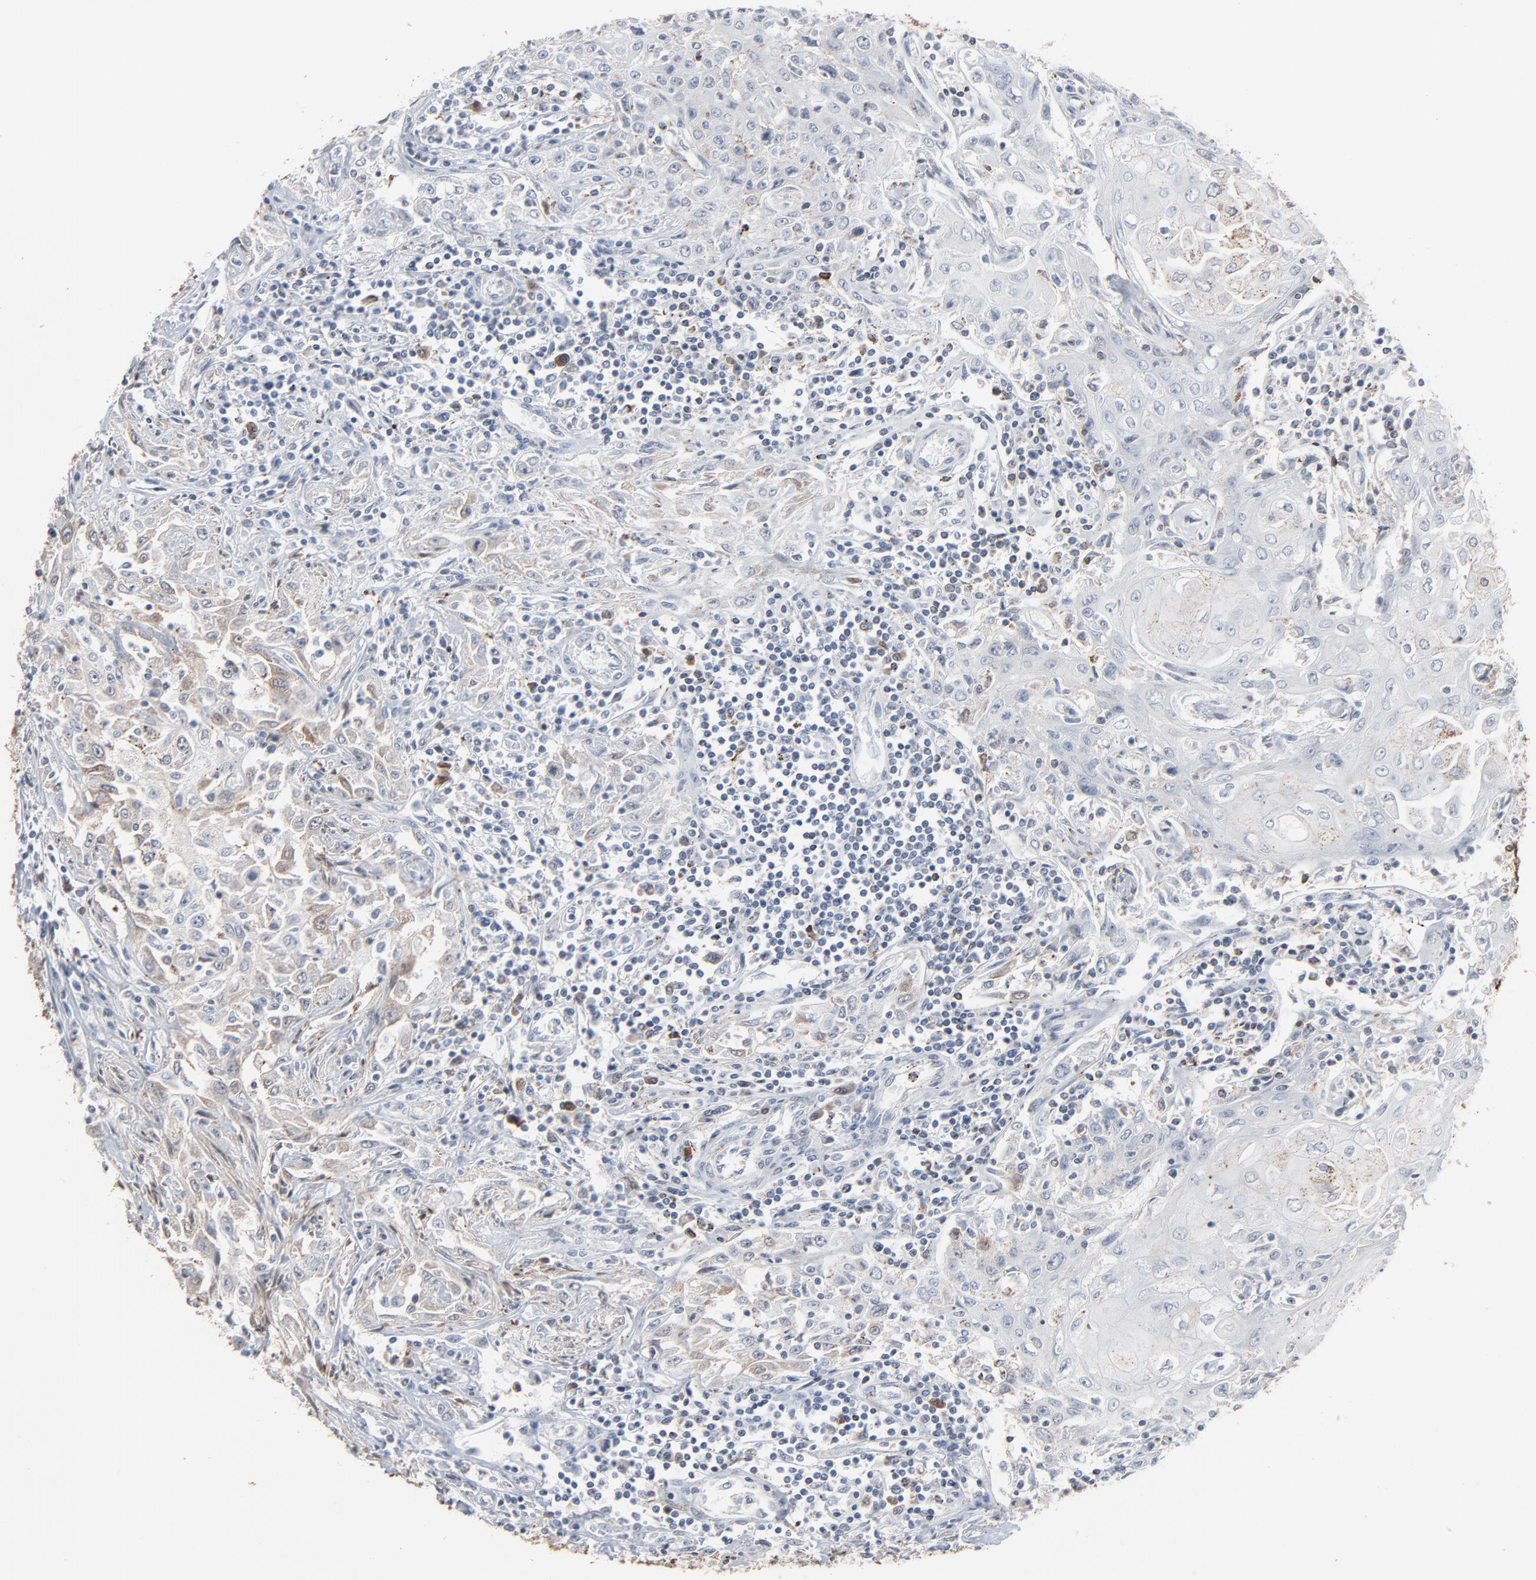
{"staining": {"intensity": "weak", "quantity": "<25%", "location": "cytoplasmic/membranous"}, "tissue": "head and neck cancer", "cell_type": "Tumor cells", "image_type": "cancer", "snomed": [{"axis": "morphology", "description": "Squamous cell carcinoma, NOS"}, {"axis": "topography", "description": "Oral tissue"}, {"axis": "topography", "description": "Head-Neck"}], "caption": "A histopathology image of head and neck cancer (squamous cell carcinoma) stained for a protein displays no brown staining in tumor cells.", "gene": "PHGDH", "patient": {"sex": "female", "age": 76}}